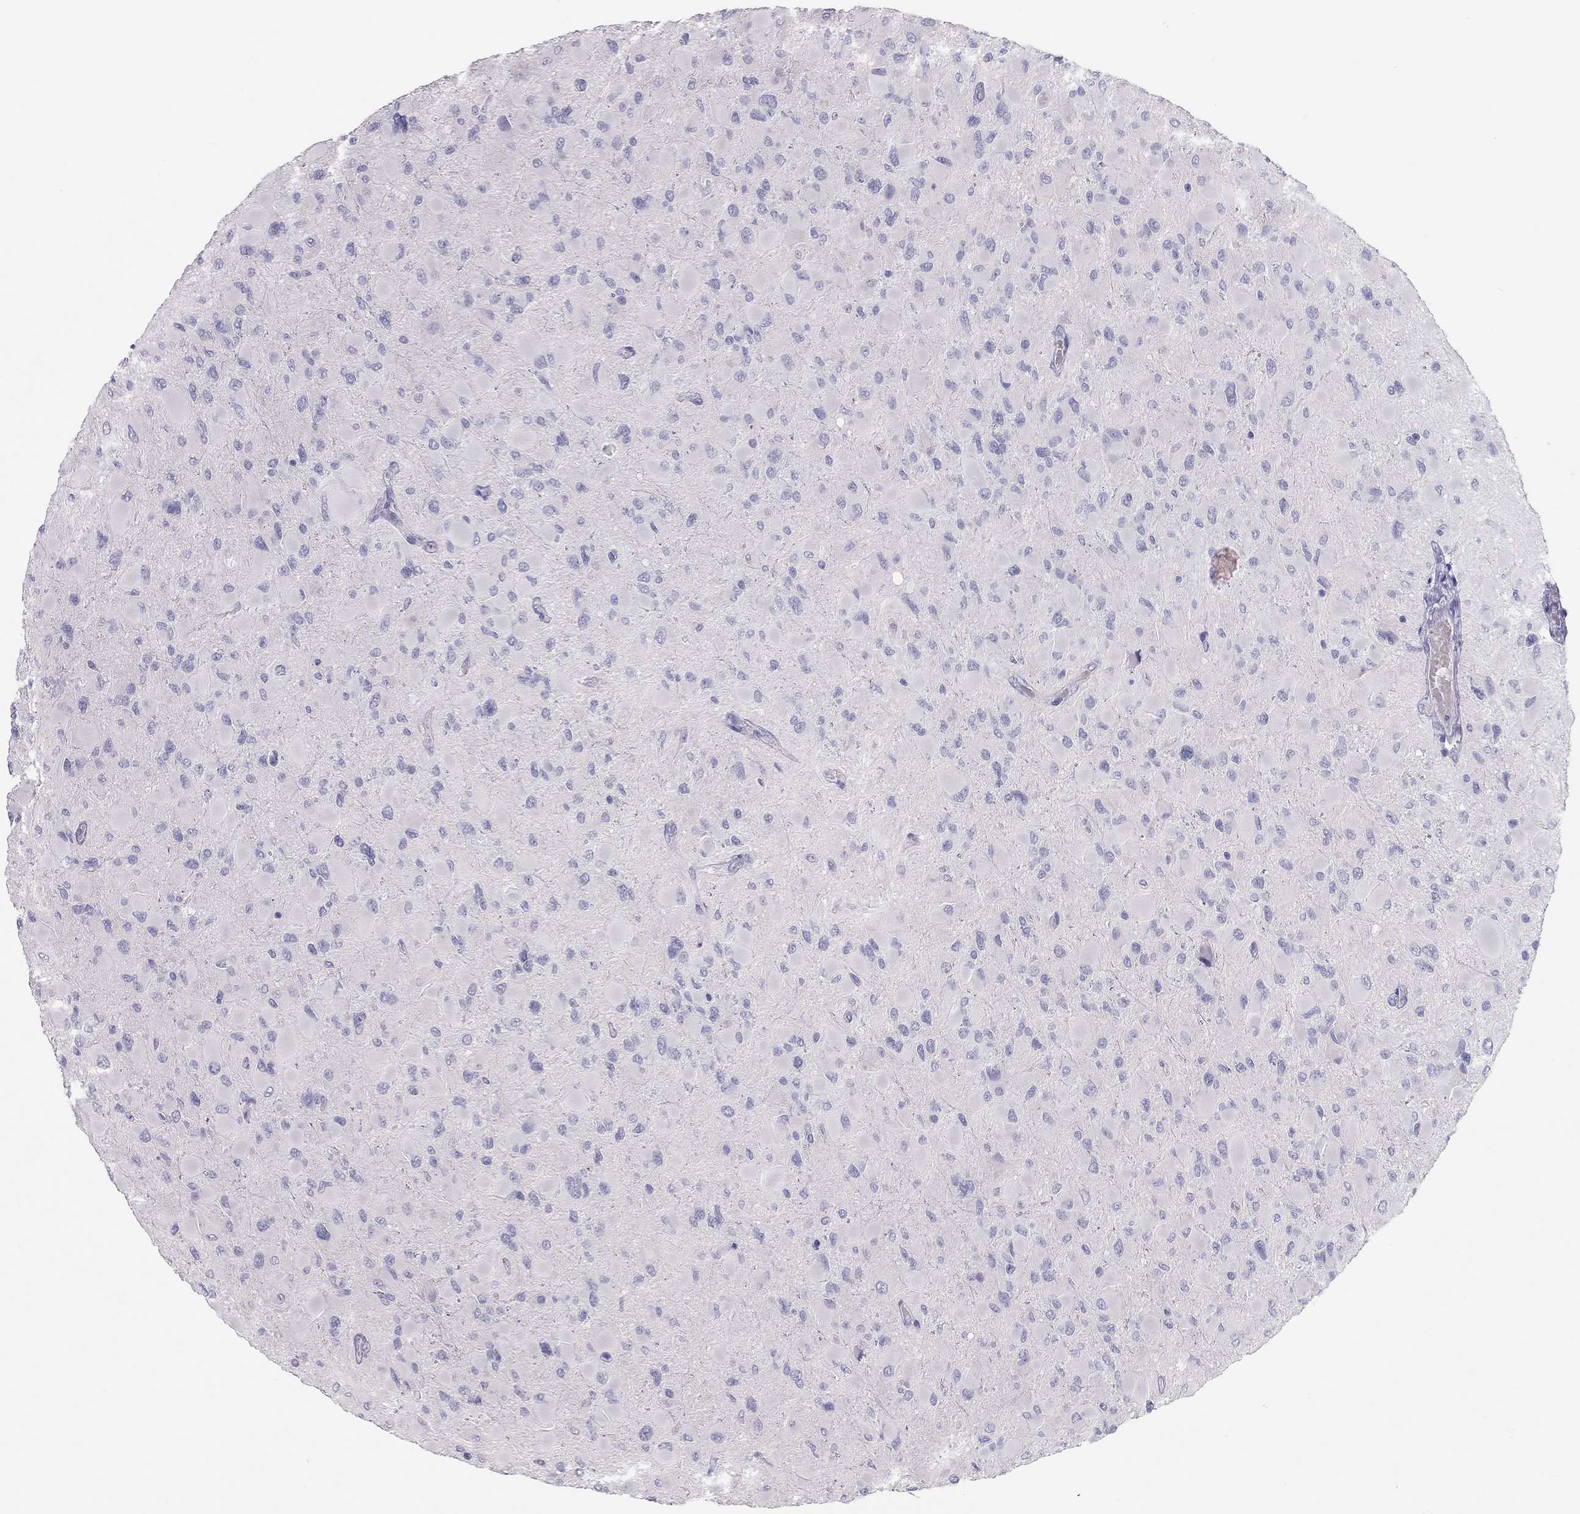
{"staining": {"intensity": "negative", "quantity": "none", "location": "none"}, "tissue": "glioma", "cell_type": "Tumor cells", "image_type": "cancer", "snomed": [{"axis": "morphology", "description": "Glioma, malignant, High grade"}, {"axis": "topography", "description": "Cerebral cortex"}], "caption": "DAB immunohistochemical staining of human glioma shows no significant staining in tumor cells. (DAB (3,3'-diaminobenzidine) immunohistochemistry (IHC), high magnification).", "gene": "SPATA12", "patient": {"sex": "female", "age": 36}}